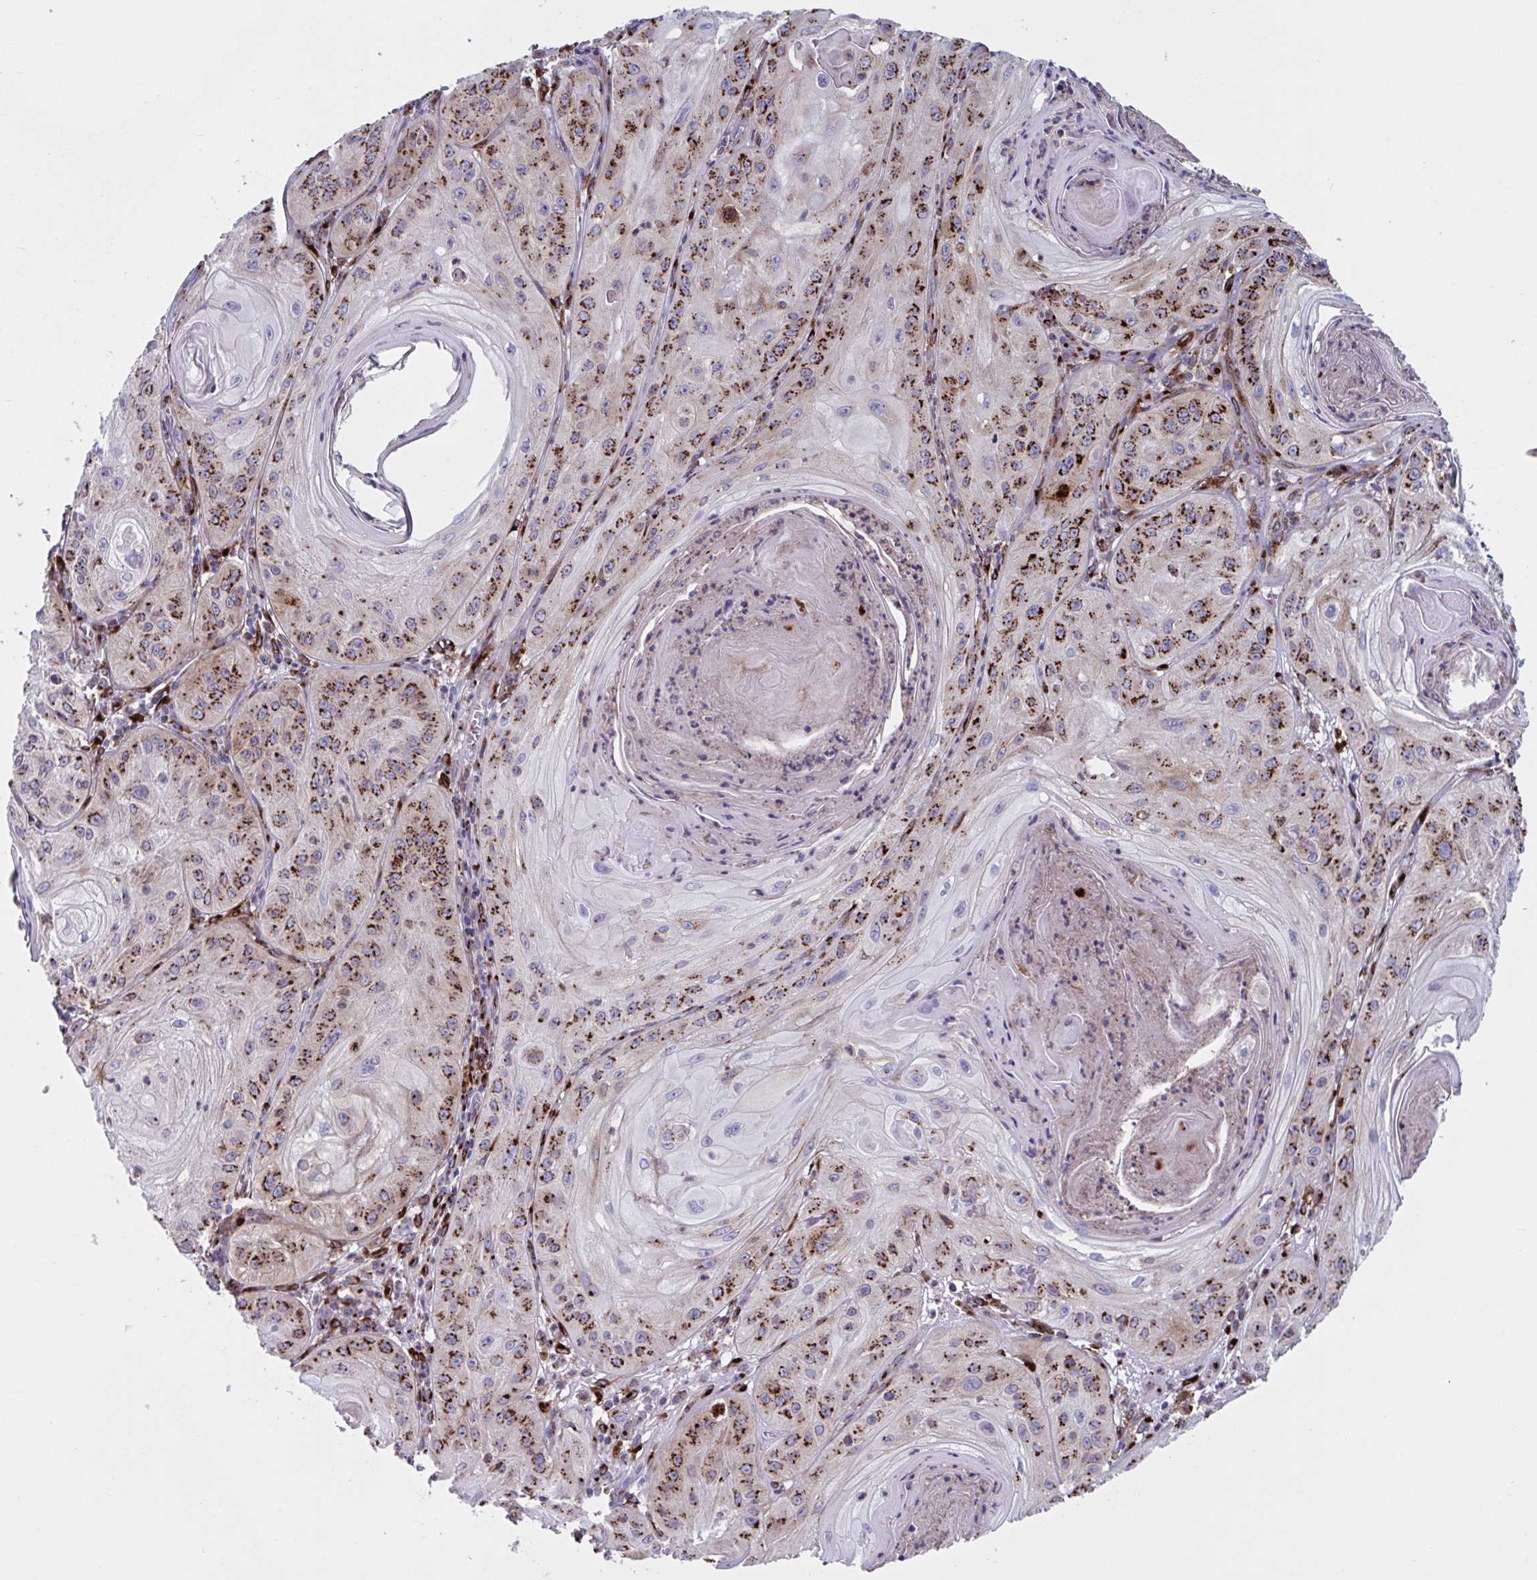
{"staining": {"intensity": "strong", "quantity": "25%-75%", "location": "cytoplasmic/membranous"}, "tissue": "skin cancer", "cell_type": "Tumor cells", "image_type": "cancer", "snomed": [{"axis": "morphology", "description": "Squamous cell carcinoma, NOS"}, {"axis": "topography", "description": "Skin"}], "caption": "Protein expression analysis of human skin cancer reveals strong cytoplasmic/membranous staining in approximately 25%-75% of tumor cells. The protein is shown in brown color, while the nuclei are stained blue.", "gene": "RFK", "patient": {"sex": "male", "age": 85}}